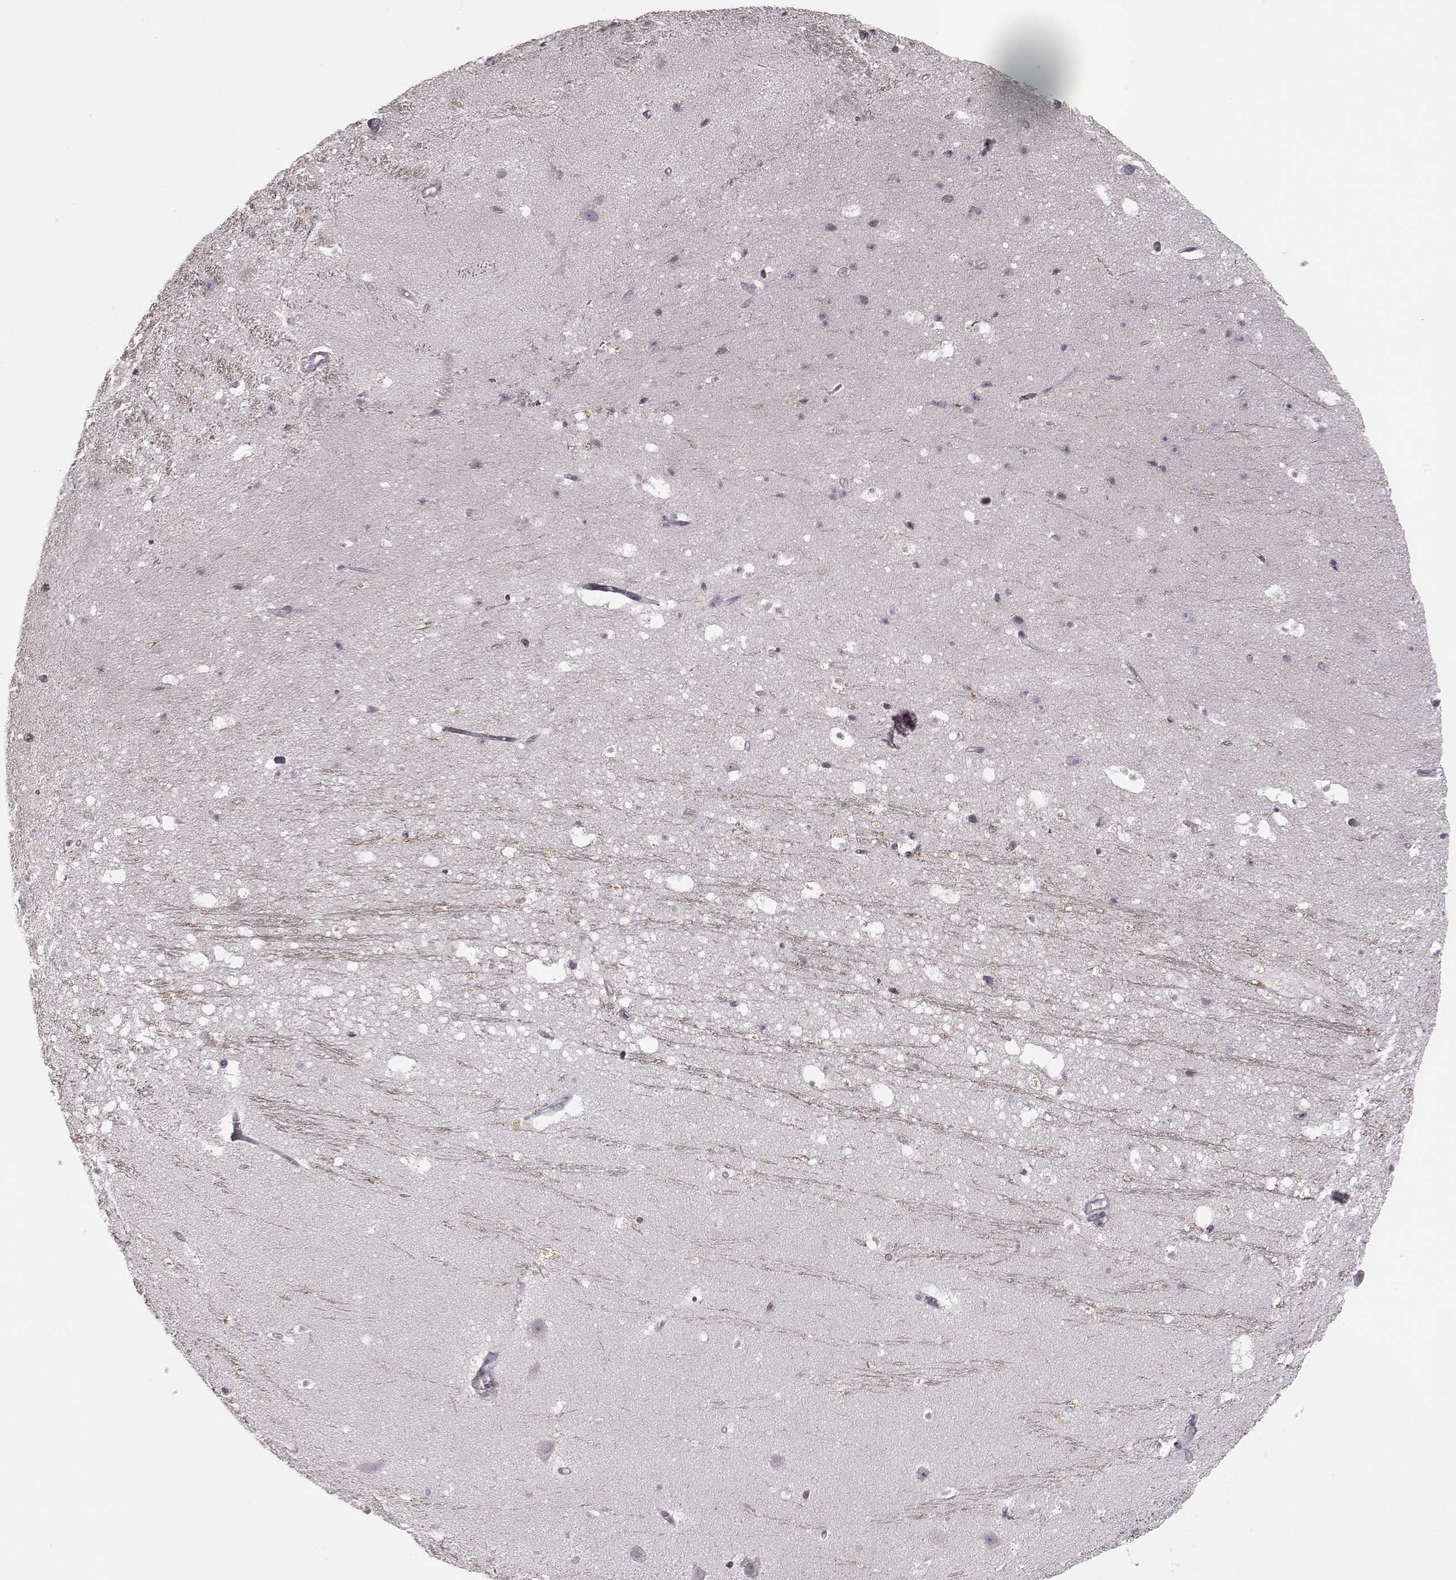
{"staining": {"intensity": "negative", "quantity": "none", "location": "none"}, "tissue": "hippocampus", "cell_type": "Glial cells", "image_type": "normal", "snomed": [{"axis": "morphology", "description": "Normal tissue, NOS"}, {"axis": "topography", "description": "Hippocampus"}], "caption": "Immunohistochemistry of normal human hippocampus shows no staining in glial cells. (IHC, brightfield microscopy, high magnification).", "gene": "CD28", "patient": {"sex": "male", "age": 26}}